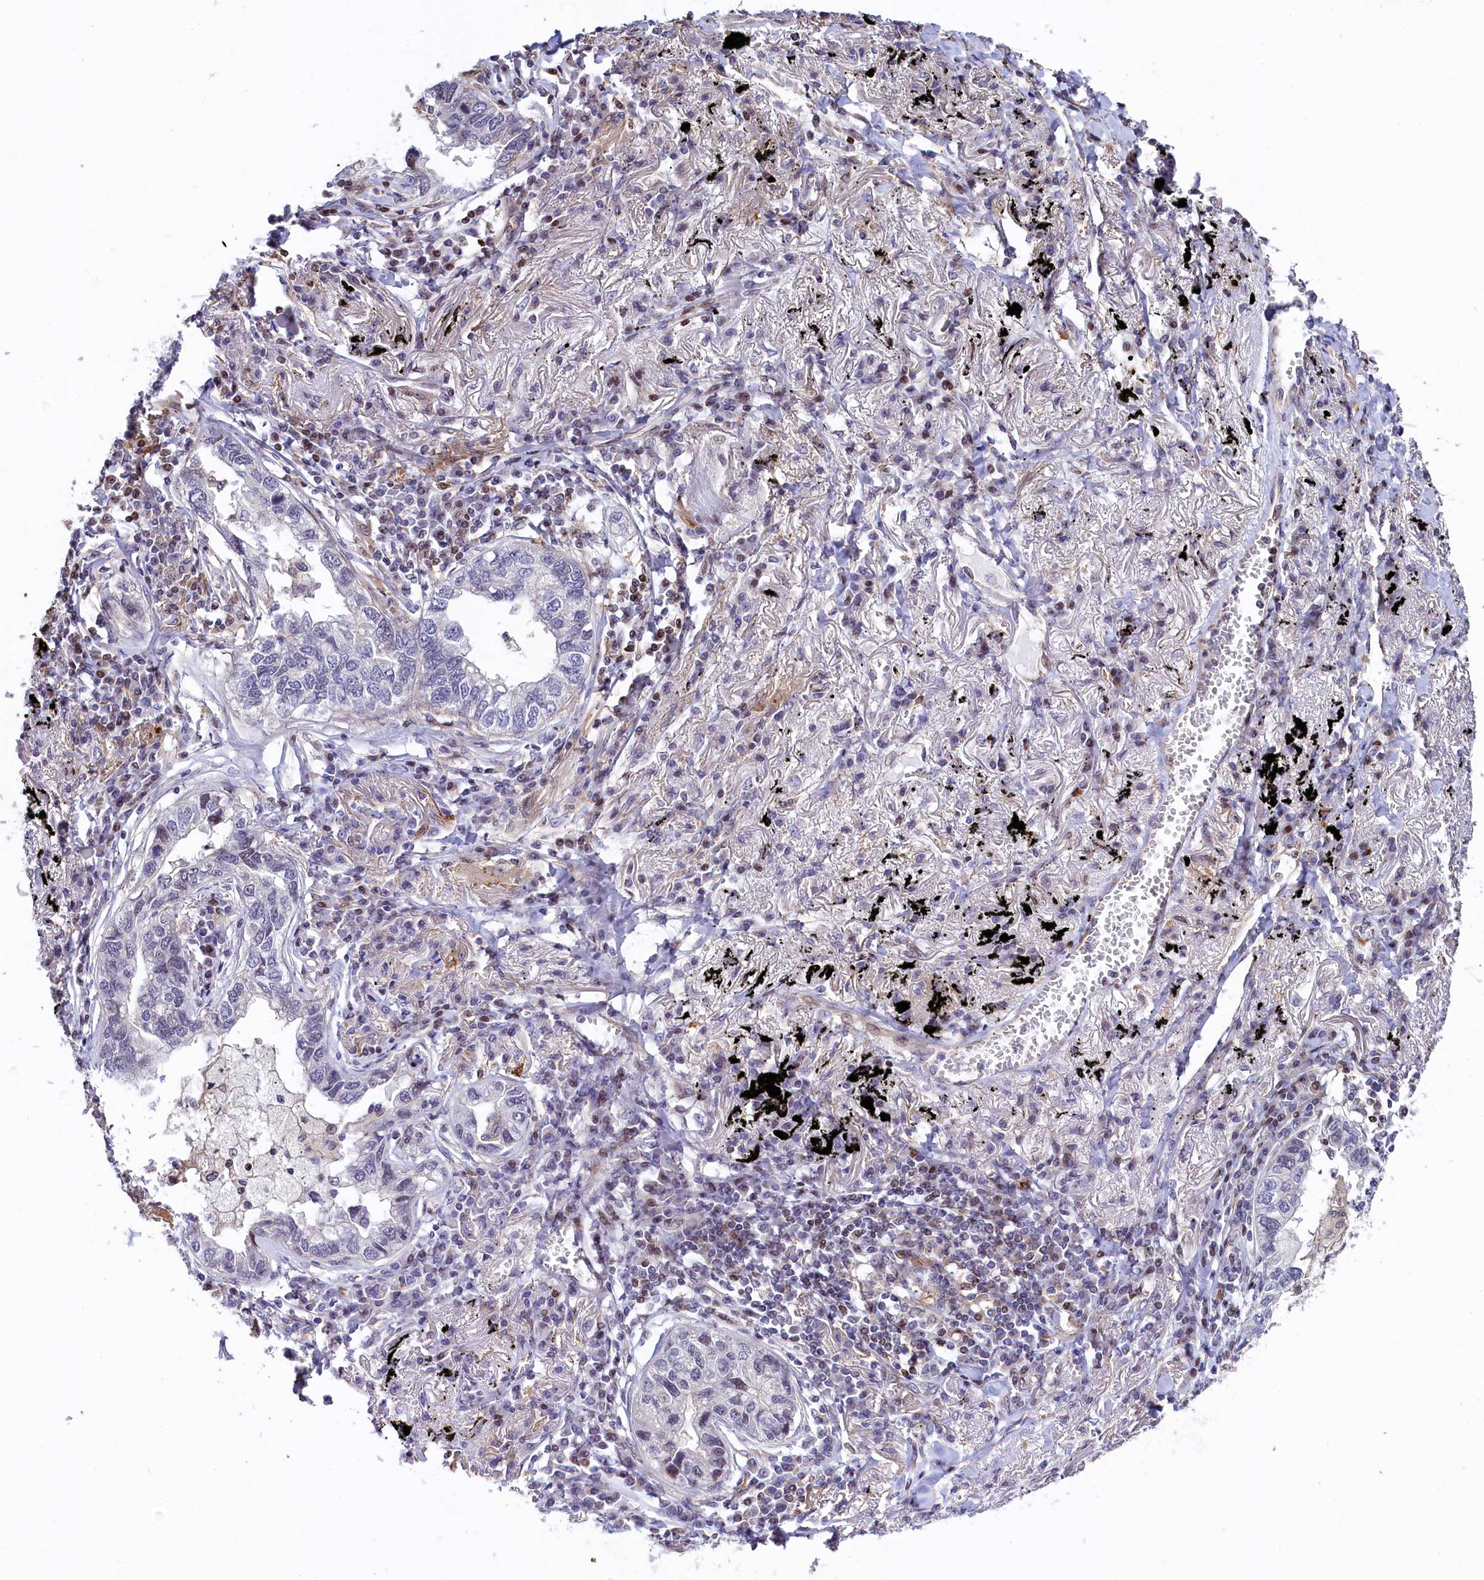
{"staining": {"intensity": "negative", "quantity": "none", "location": "none"}, "tissue": "lung cancer", "cell_type": "Tumor cells", "image_type": "cancer", "snomed": [{"axis": "morphology", "description": "Adenocarcinoma, NOS"}, {"axis": "topography", "description": "Lung"}], "caption": "Protein analysis of lung cancer (adenocarcinoma) displays no significant staining in tumor cells.", "gene": "TGDS", "patient": {"sex": "male", "age": 65}}